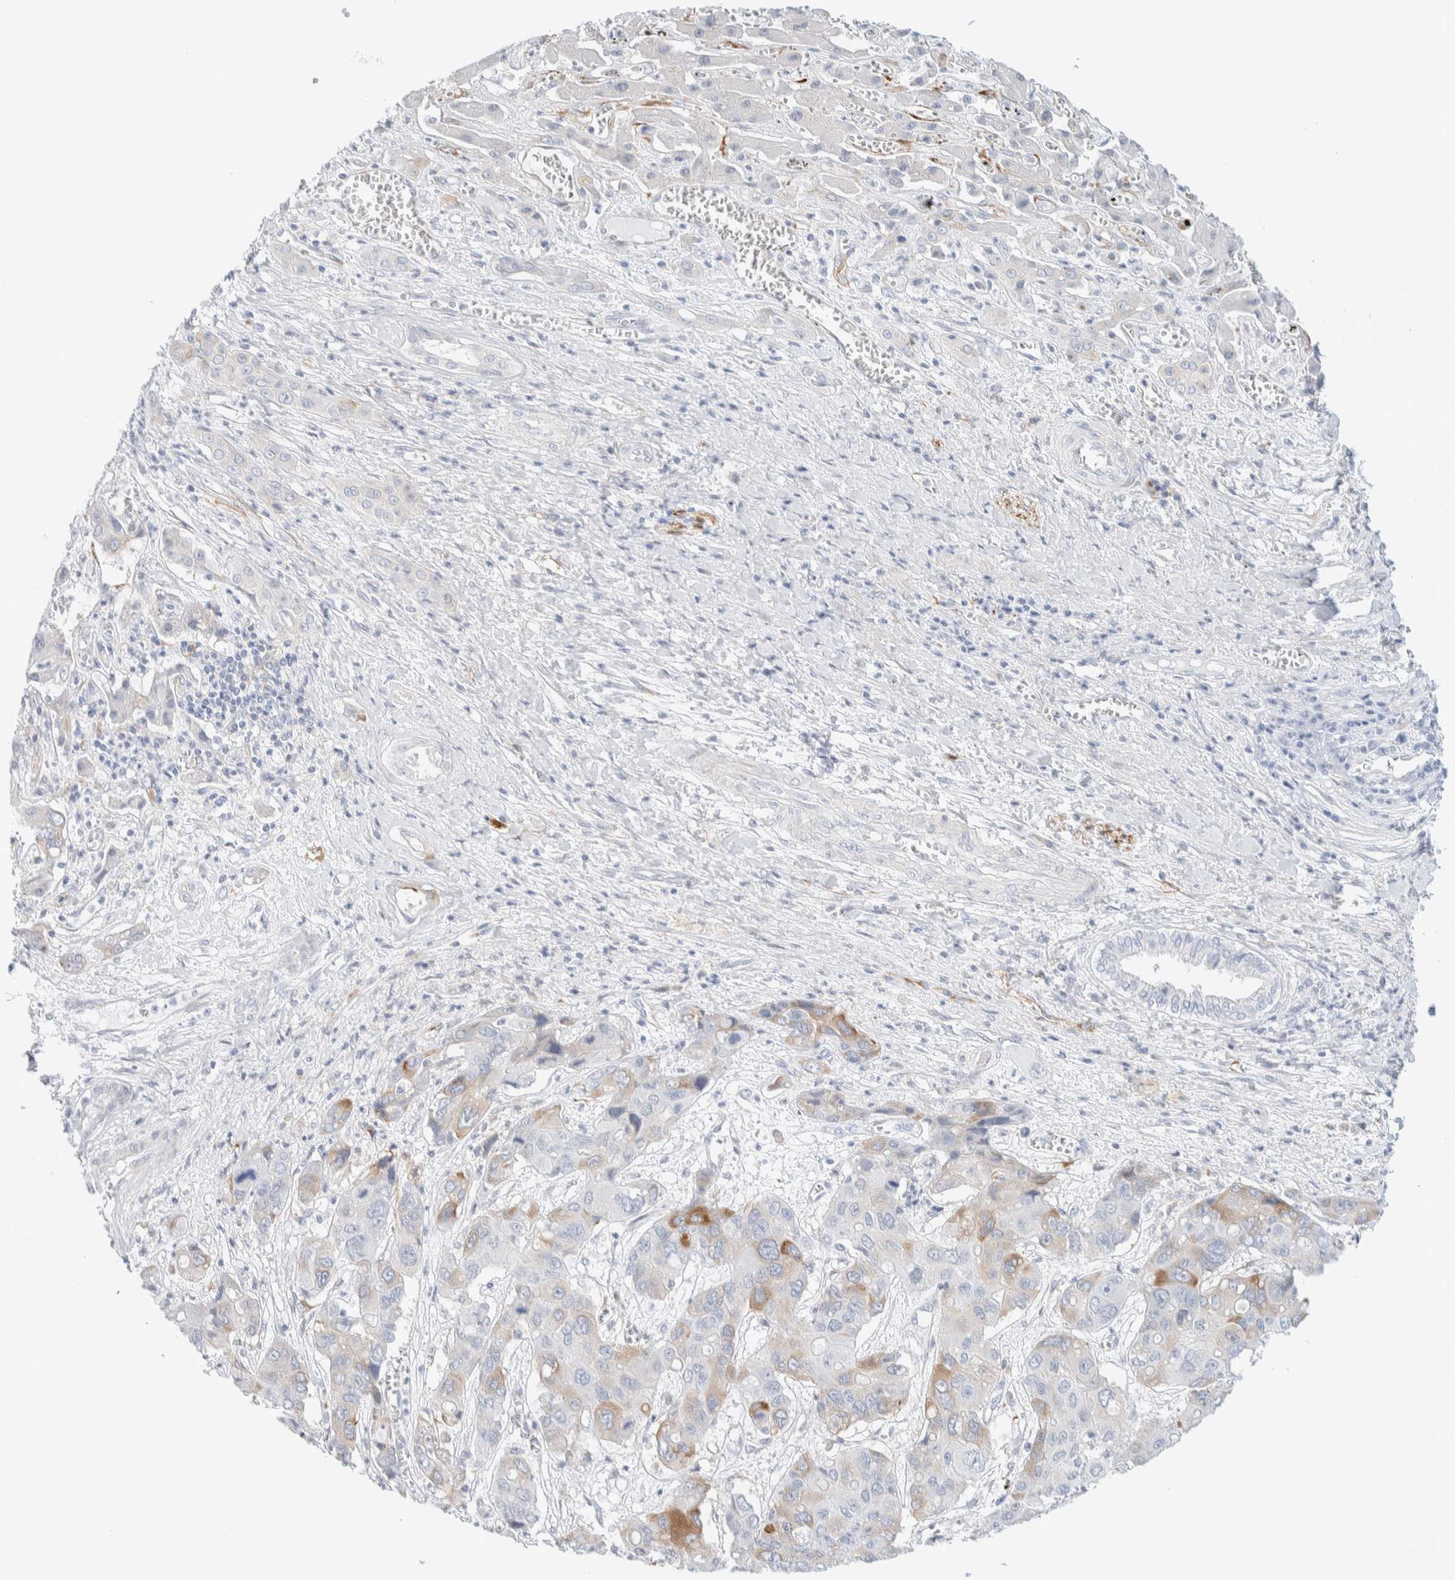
{"staining": {"intensity": "moderate", "quantity": "<25%", "location": "cytoplasmic/membranous"}, "tissue": "liver cancer", "cell_type": "Tumor cells", "image_type": "cancer", "snomed": [{"axis": "morphology", "description": "Cholangiocarcinoma"}, {"axis": "topography", "description": "Liver"}], "caption": "Immunohistochemical staining of liver cancer (cholangiocarcinoma) shows low levels of moderate cytoplasmic/membranous protein expression in approximately <25% of tumor cells. Nuclei are stained in blue.", "gene": "ATCAY", "patient": {"sex": "male", "age": 67}}